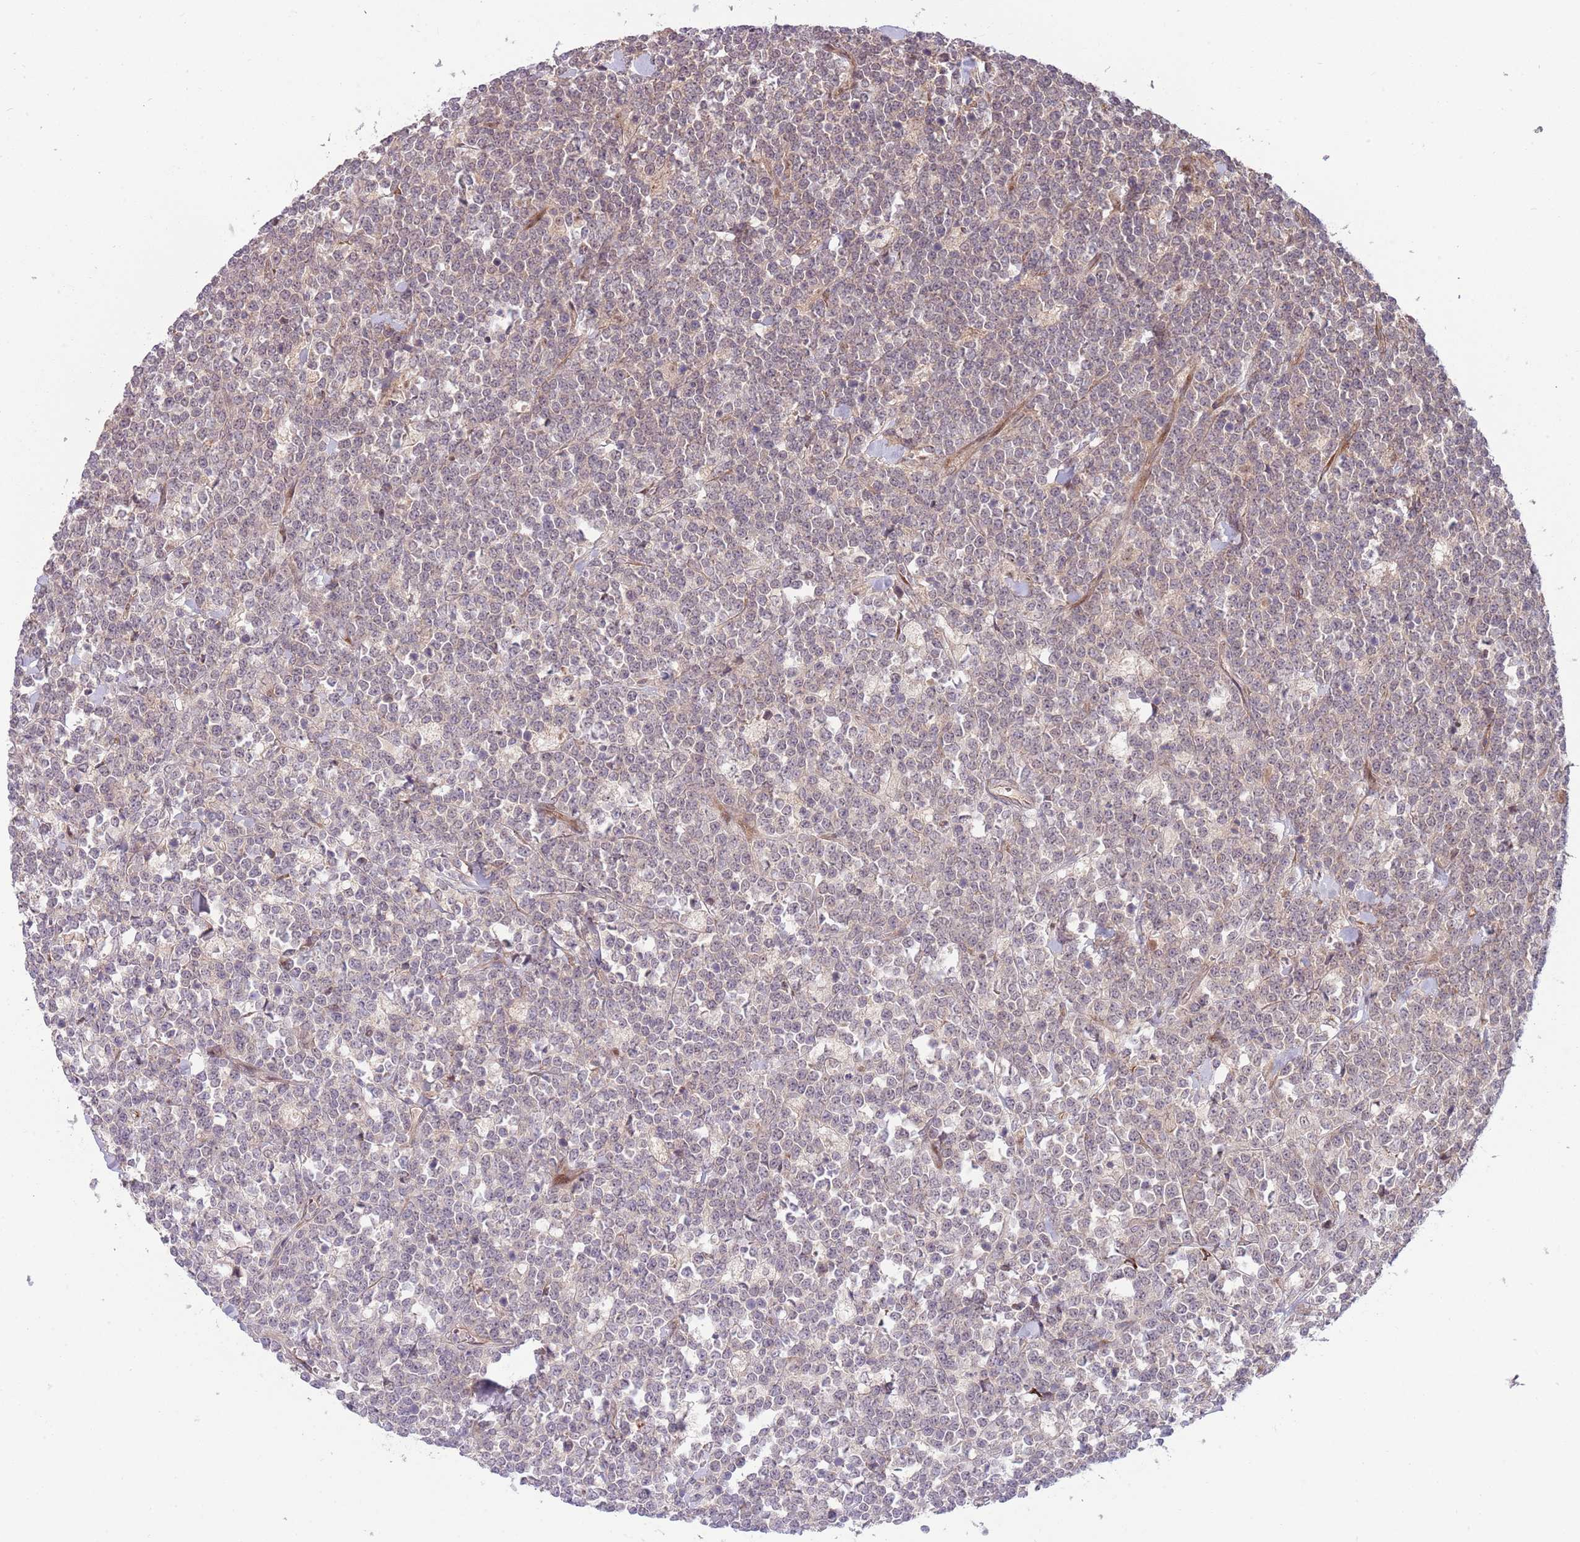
{"staining": {"intensity": "weak", "quantity": "<25%", "location": "cytoplasmic/membranous"}, "tissue": "lymphoma", "cell_type": "Tumor cells", "image_type": "cancer", "snomed": [{"axis": "morphology", "description": "Malignant lymphoma, non-Hodgkin's type, High grade"}, {"axis": "topography", "description": "Small intestine"}], "caption": "Tumor cells are negative for protein expression in human malignant lymphoma, non-Hodgkin's type (high-grade).", "gene": "NT5DC4", "patient": {"sex": "male", "age": 8}}